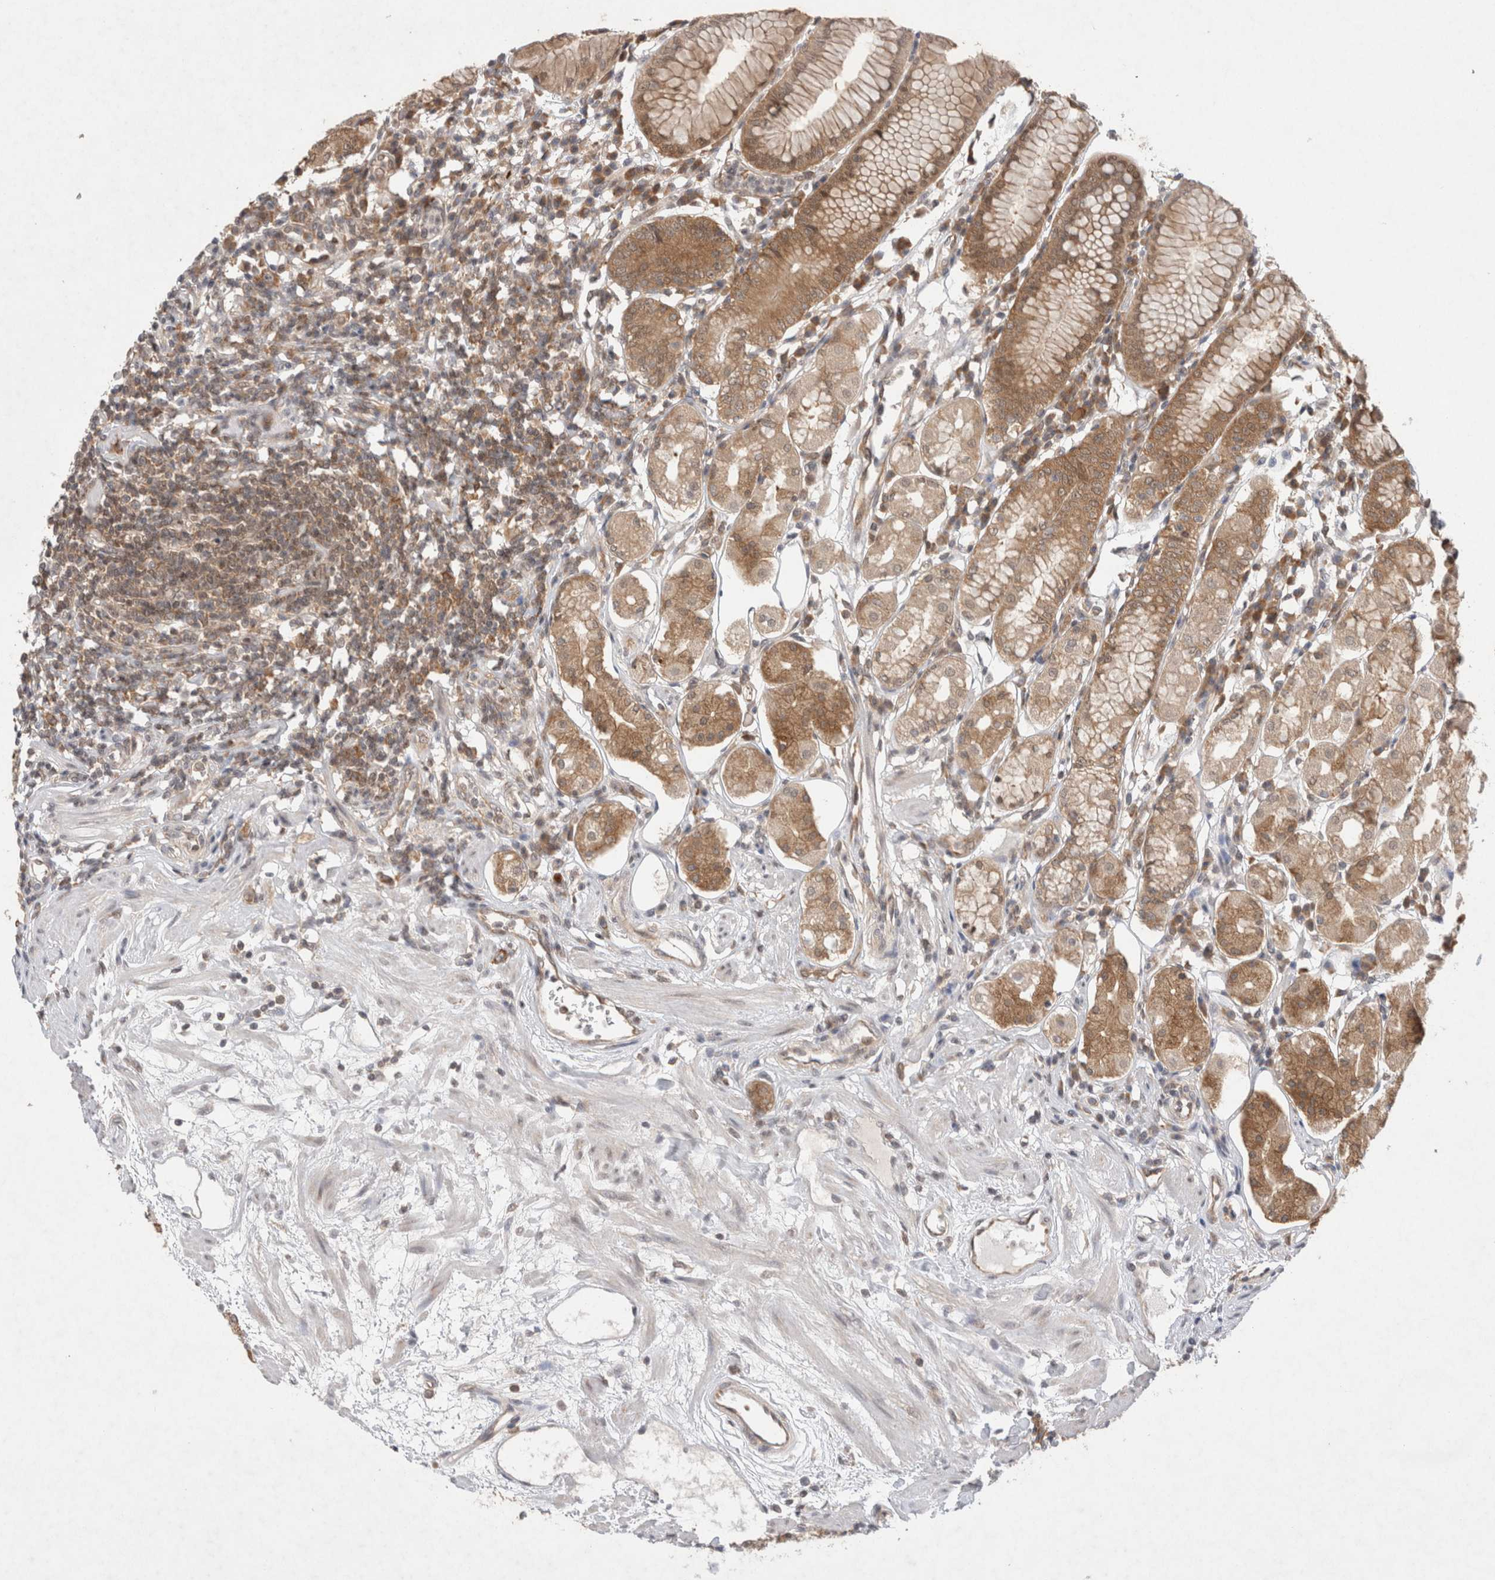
{"staining": {"intensity": "strong", "quantity": "25%-75%", "location": "cytoplasmic/membranous"}, "tissue": "stomach", "cell_type": "Glandular cells", "image_type": "normal", "snomed": [{"axis": "morphology", "description": "Normal tissue, NOS"}, {"axis": "topography", "description": "Stomach"}, {"axis": "topography", "description": "Stomach, lower"}], "caption": "Stomach was stained to show a protein in brown. There is high levels of strong cytoplasmic/membranous positivity in about 25%-75% of glandular cells. (Brightfield microscopy of DAB IHC at high magnification).", "gene": "EIF3E", "patient": {"sex": "female", "age": 56}}